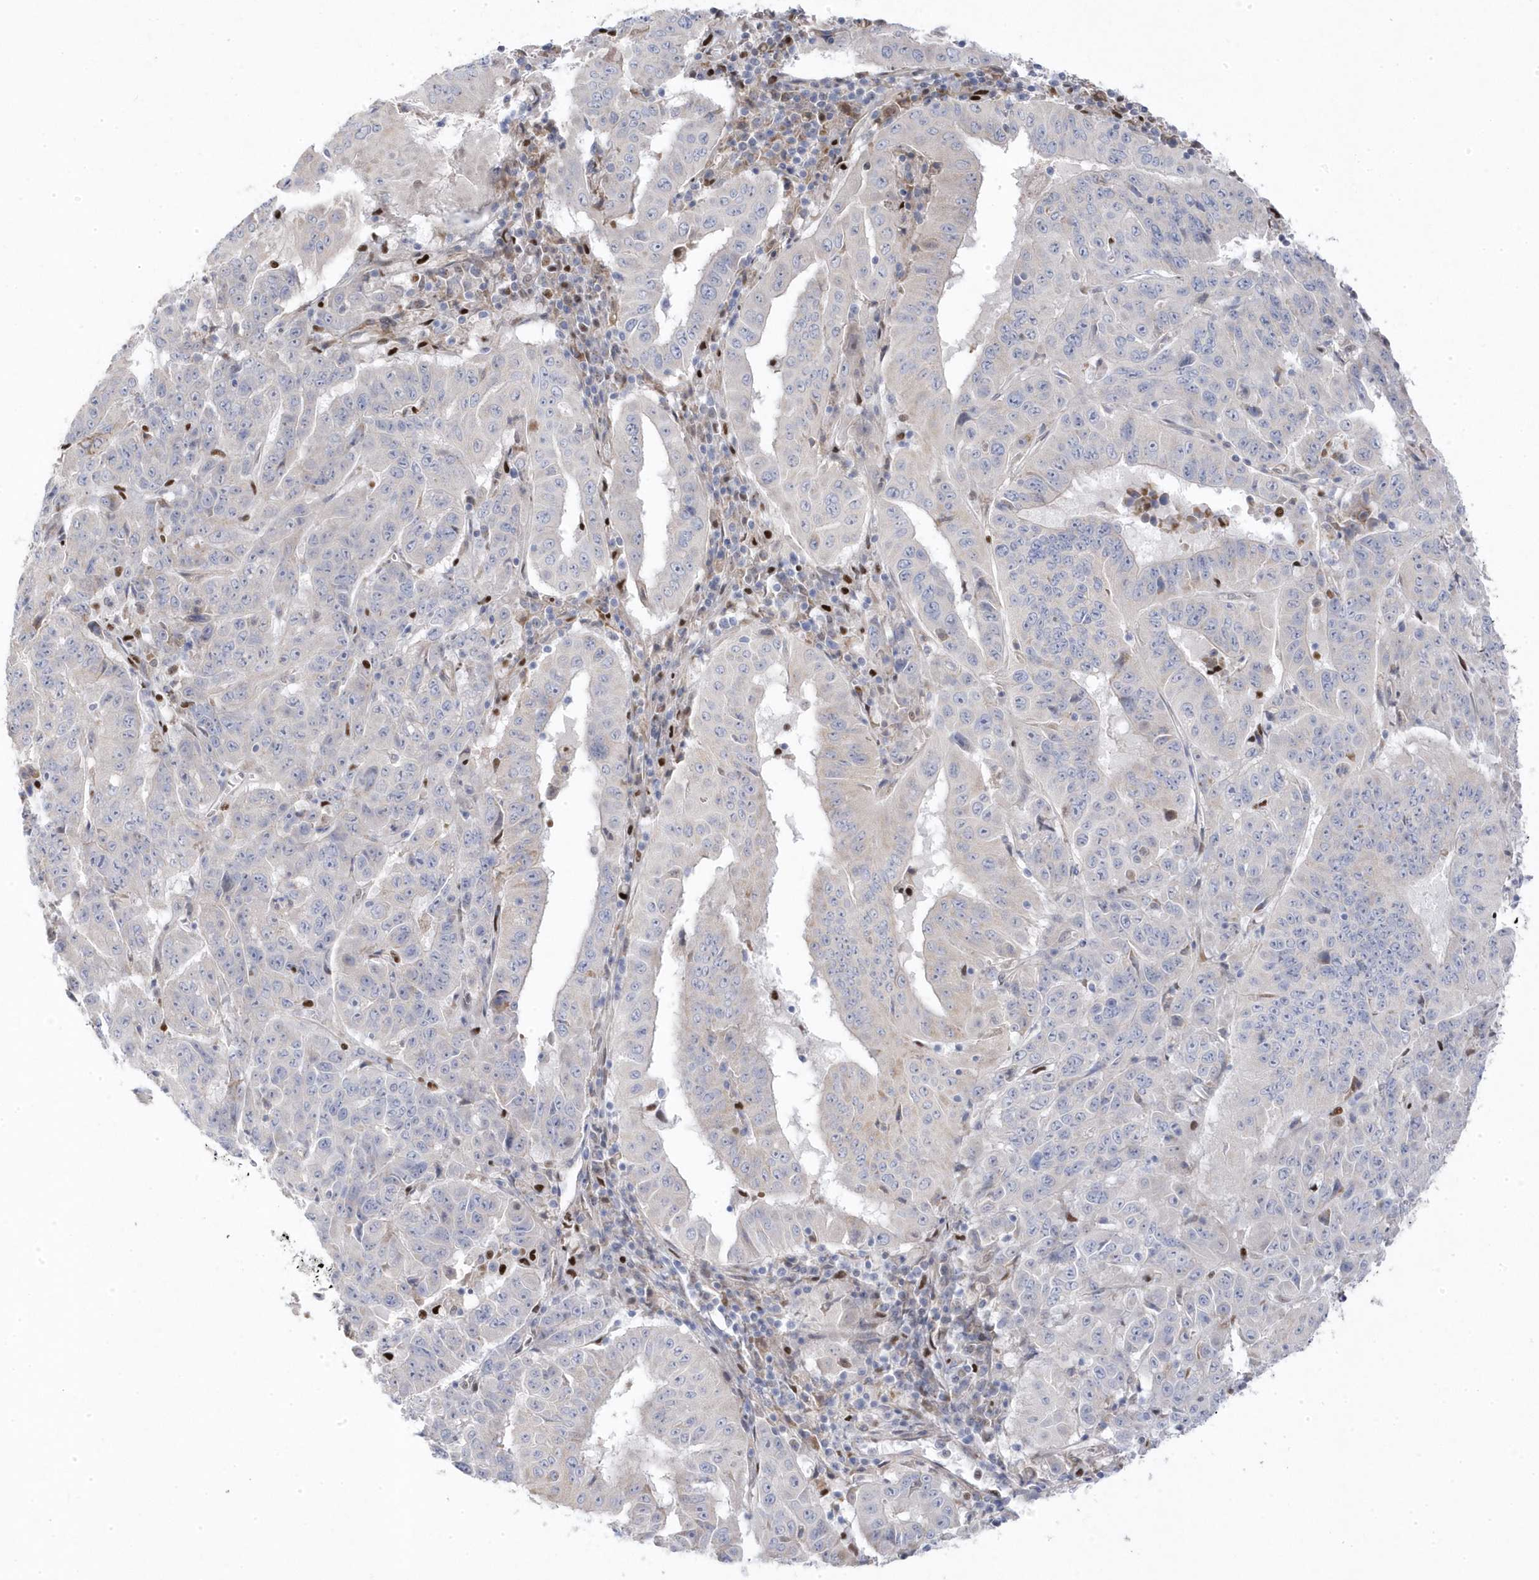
{"staining": {"intensity": "negative", "quantity": "none", "location": "none"}, "tissue": "pancreatic cancer", "cell_type": "Tumor cells", "image_type": "cancer", "snomed": [{"axis": "morphology", "description": "Adenocarcinoma, NOS"}, {"axis": "topography", "description": "Pancreas"}], "caption": "Immunohistochemistry (IHC) photomicrograph of neoplastic tissue: pancreatic cancer (adenocarcinoma) stained with DAB exhibits no significant protein staining in tumor cells.", "gene": "GTPBP6", "patient": {"sex": "male", "age": 63}}